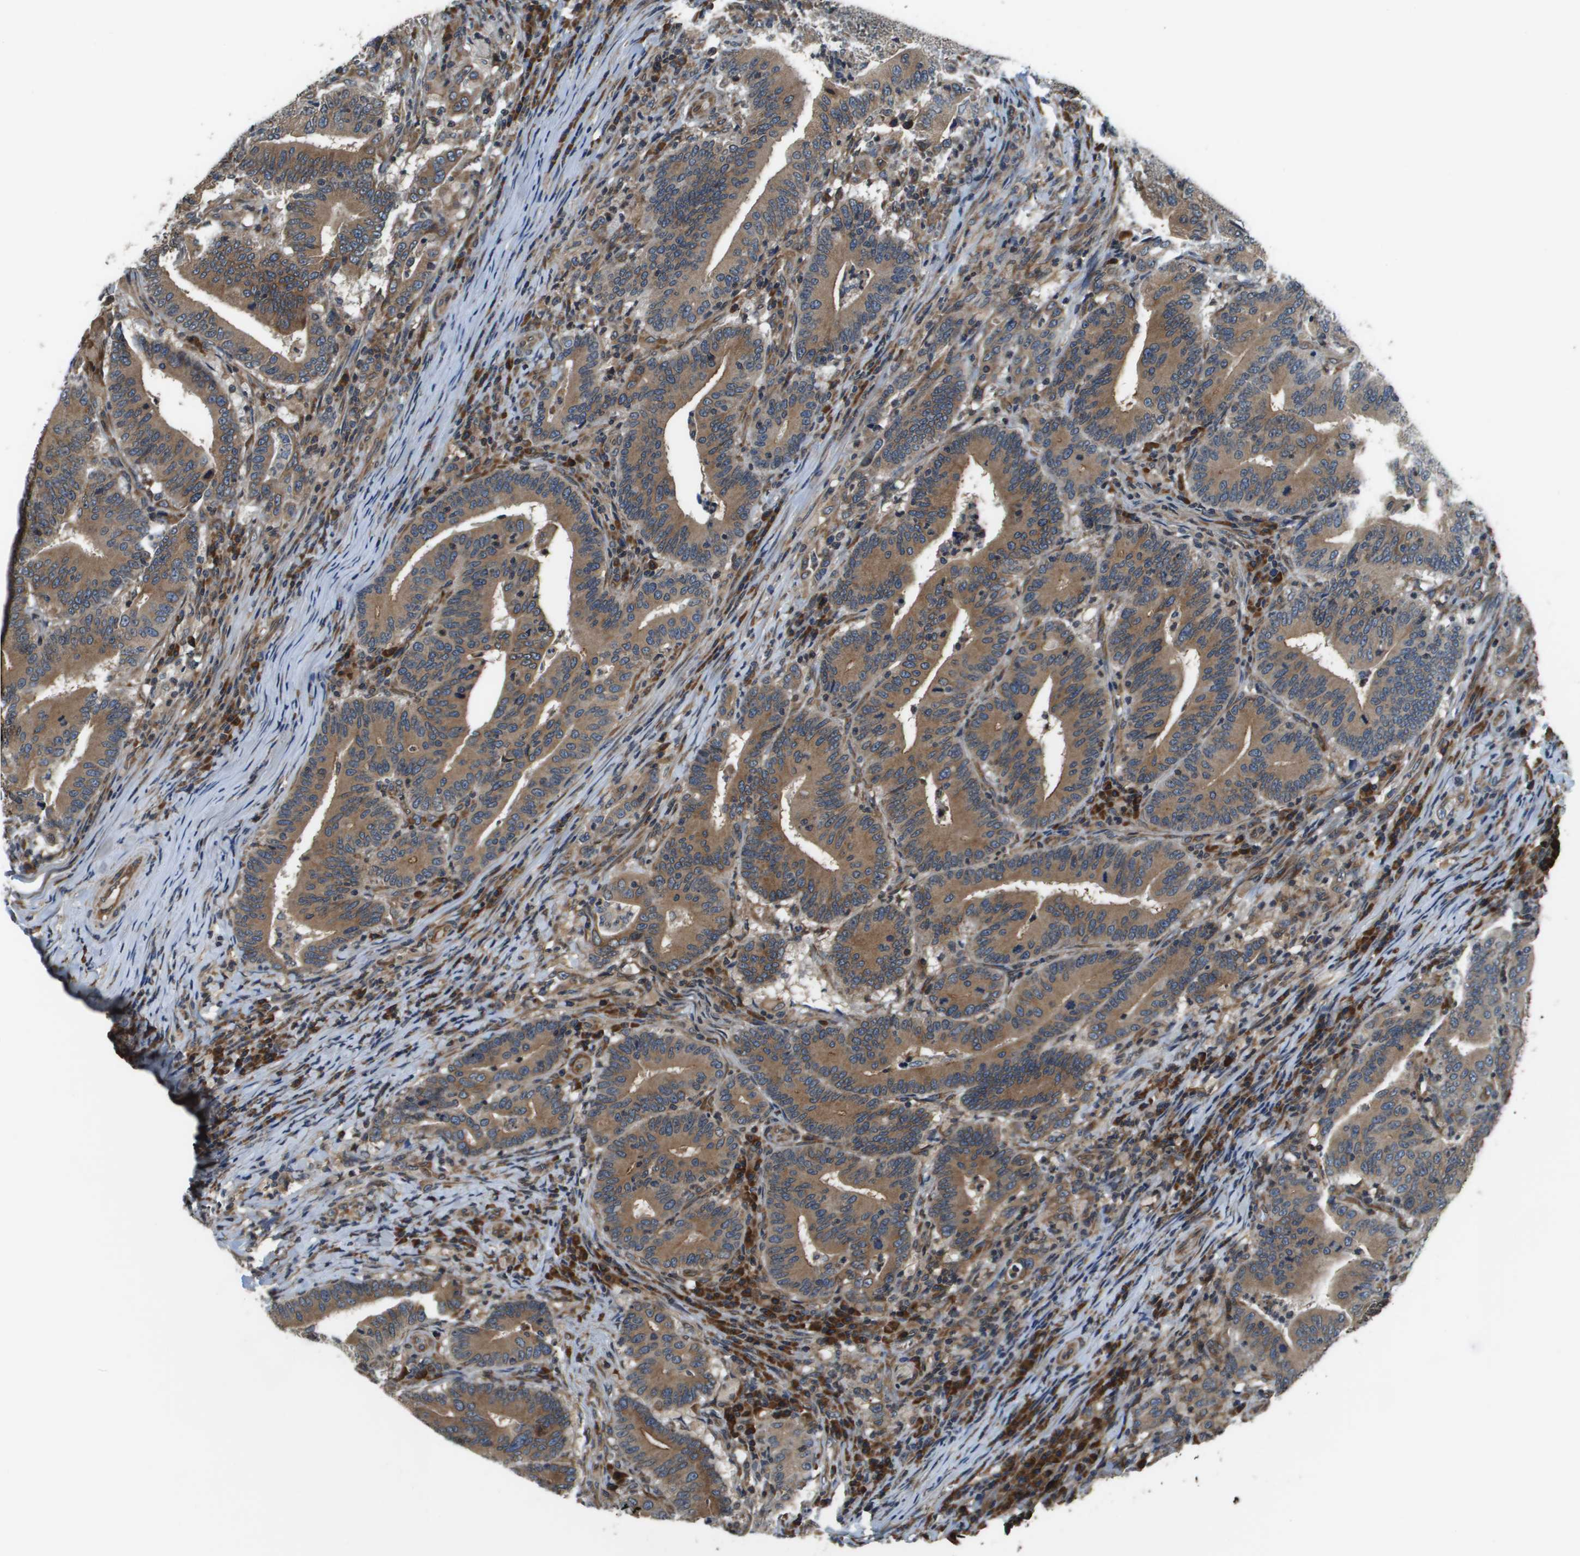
{"staining": {"intensity": "moderate", "quantity": ">75%", "location": "cytoplasmic/membranous"}, "tissue": "colorectal cancer", "cell_type": "Tumor cells", "image_type": "cancer", "snomed": [{"axis": "morphology", "description": "Adenocarcinoma, NOS"}, {"axis": "topography", "description": "Colon"}], "caption": "High-power microscopy captured an IHC photomicrograph of adenocarcinoma (colorectal), revealing moderate cytoplasmic/membranous expression in approximately >75% of tumor cells.", "gene": "SEC62", "patient": {"sex": "female", "age": 66}}